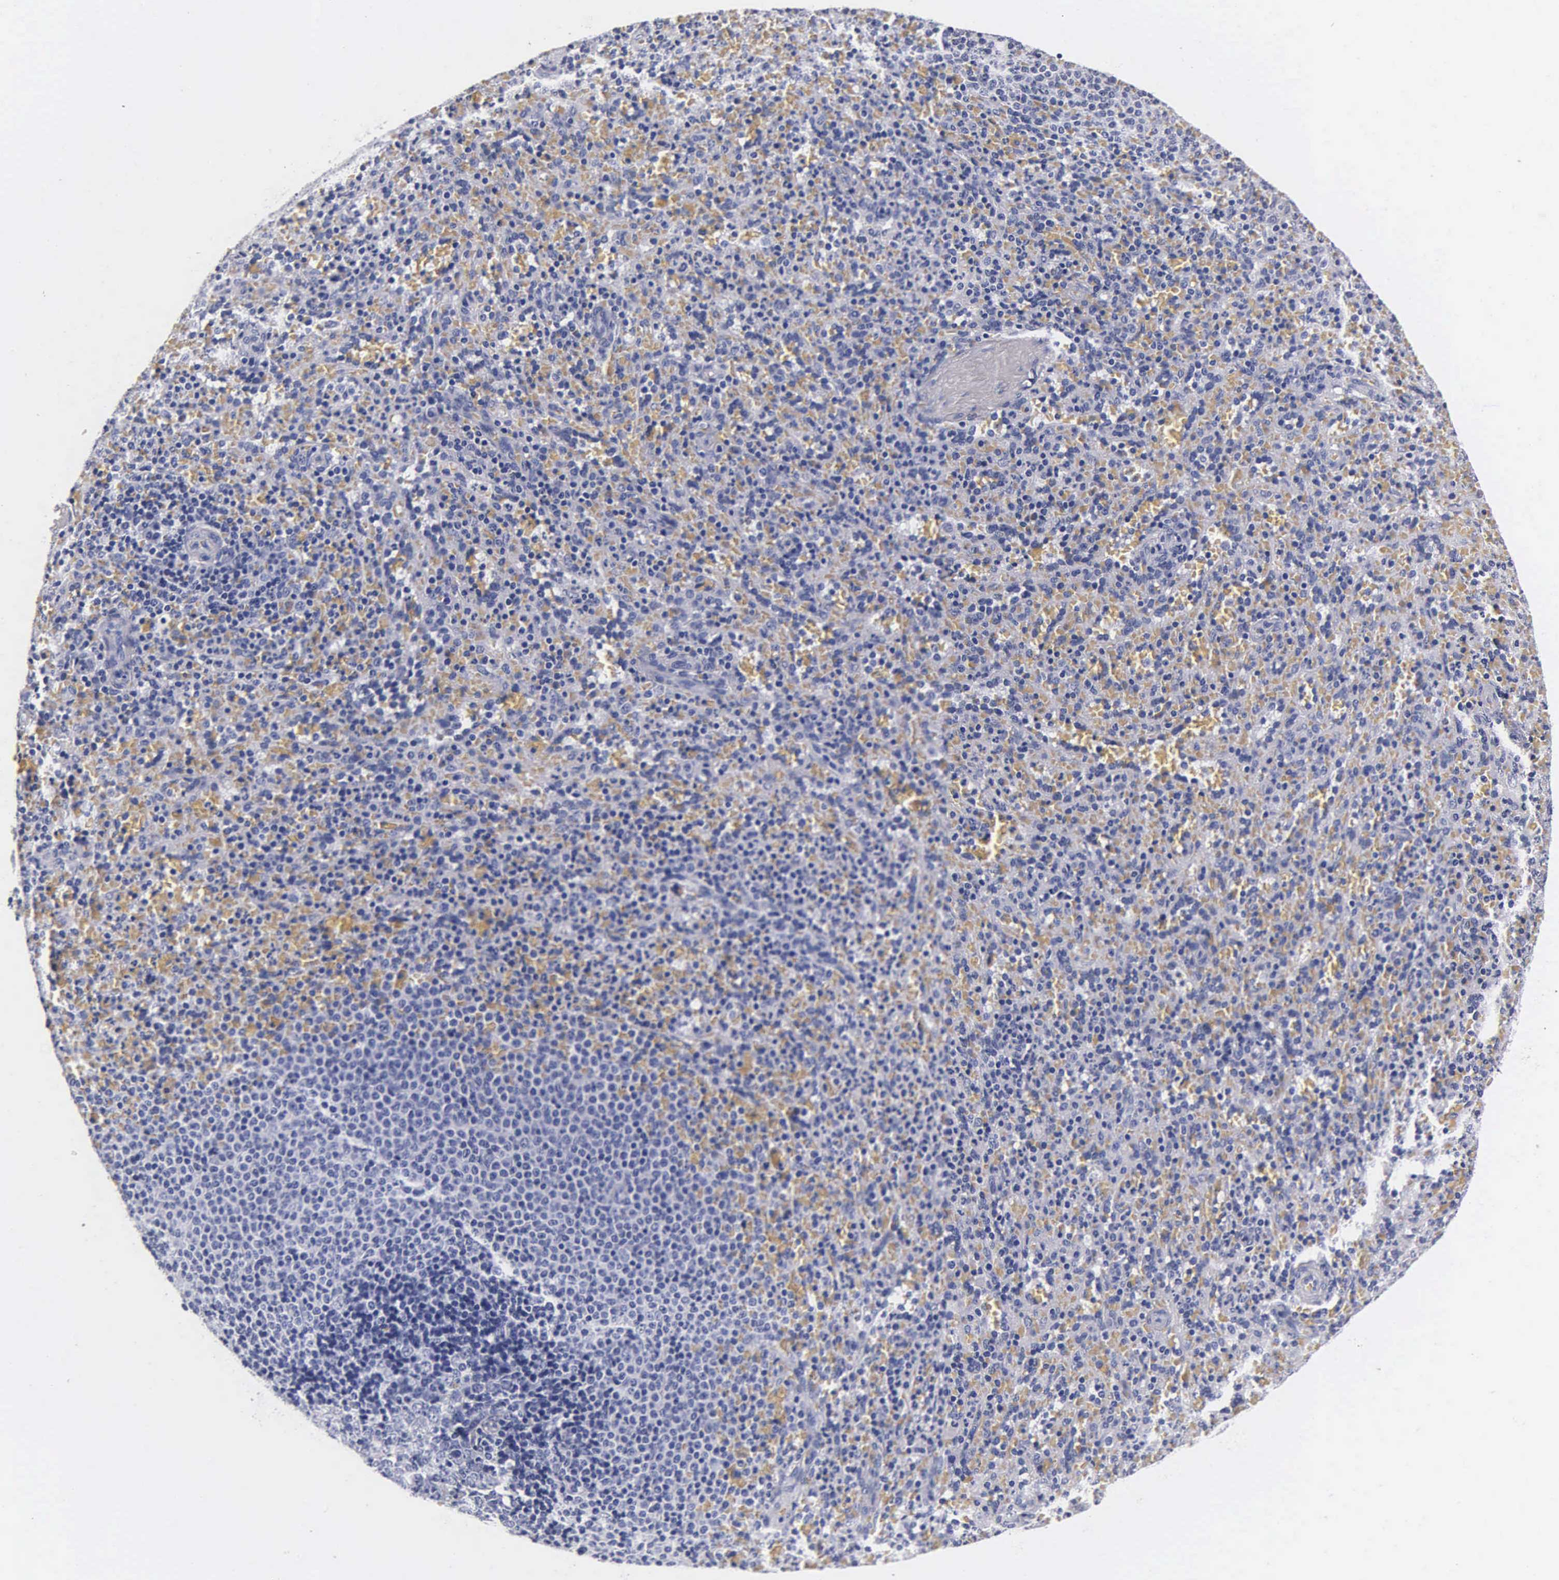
{"staining": {"intensity": "negative", "quantity": "none", "location": "none"}, "tissue": "spleen", "cell_type": "Cells in red pulp", "image_type": "normal", "snomed": [{"axis": "morphology", "description": "Normal tissue, NOS"}, {"axis": "topography", "description": "Spleen"}], "caption": "The histopathology image demonstrates no significant expression in cells in red pulp of spleen.", "gene": "MB", "patient": {"sex": "female", "age": 21}}